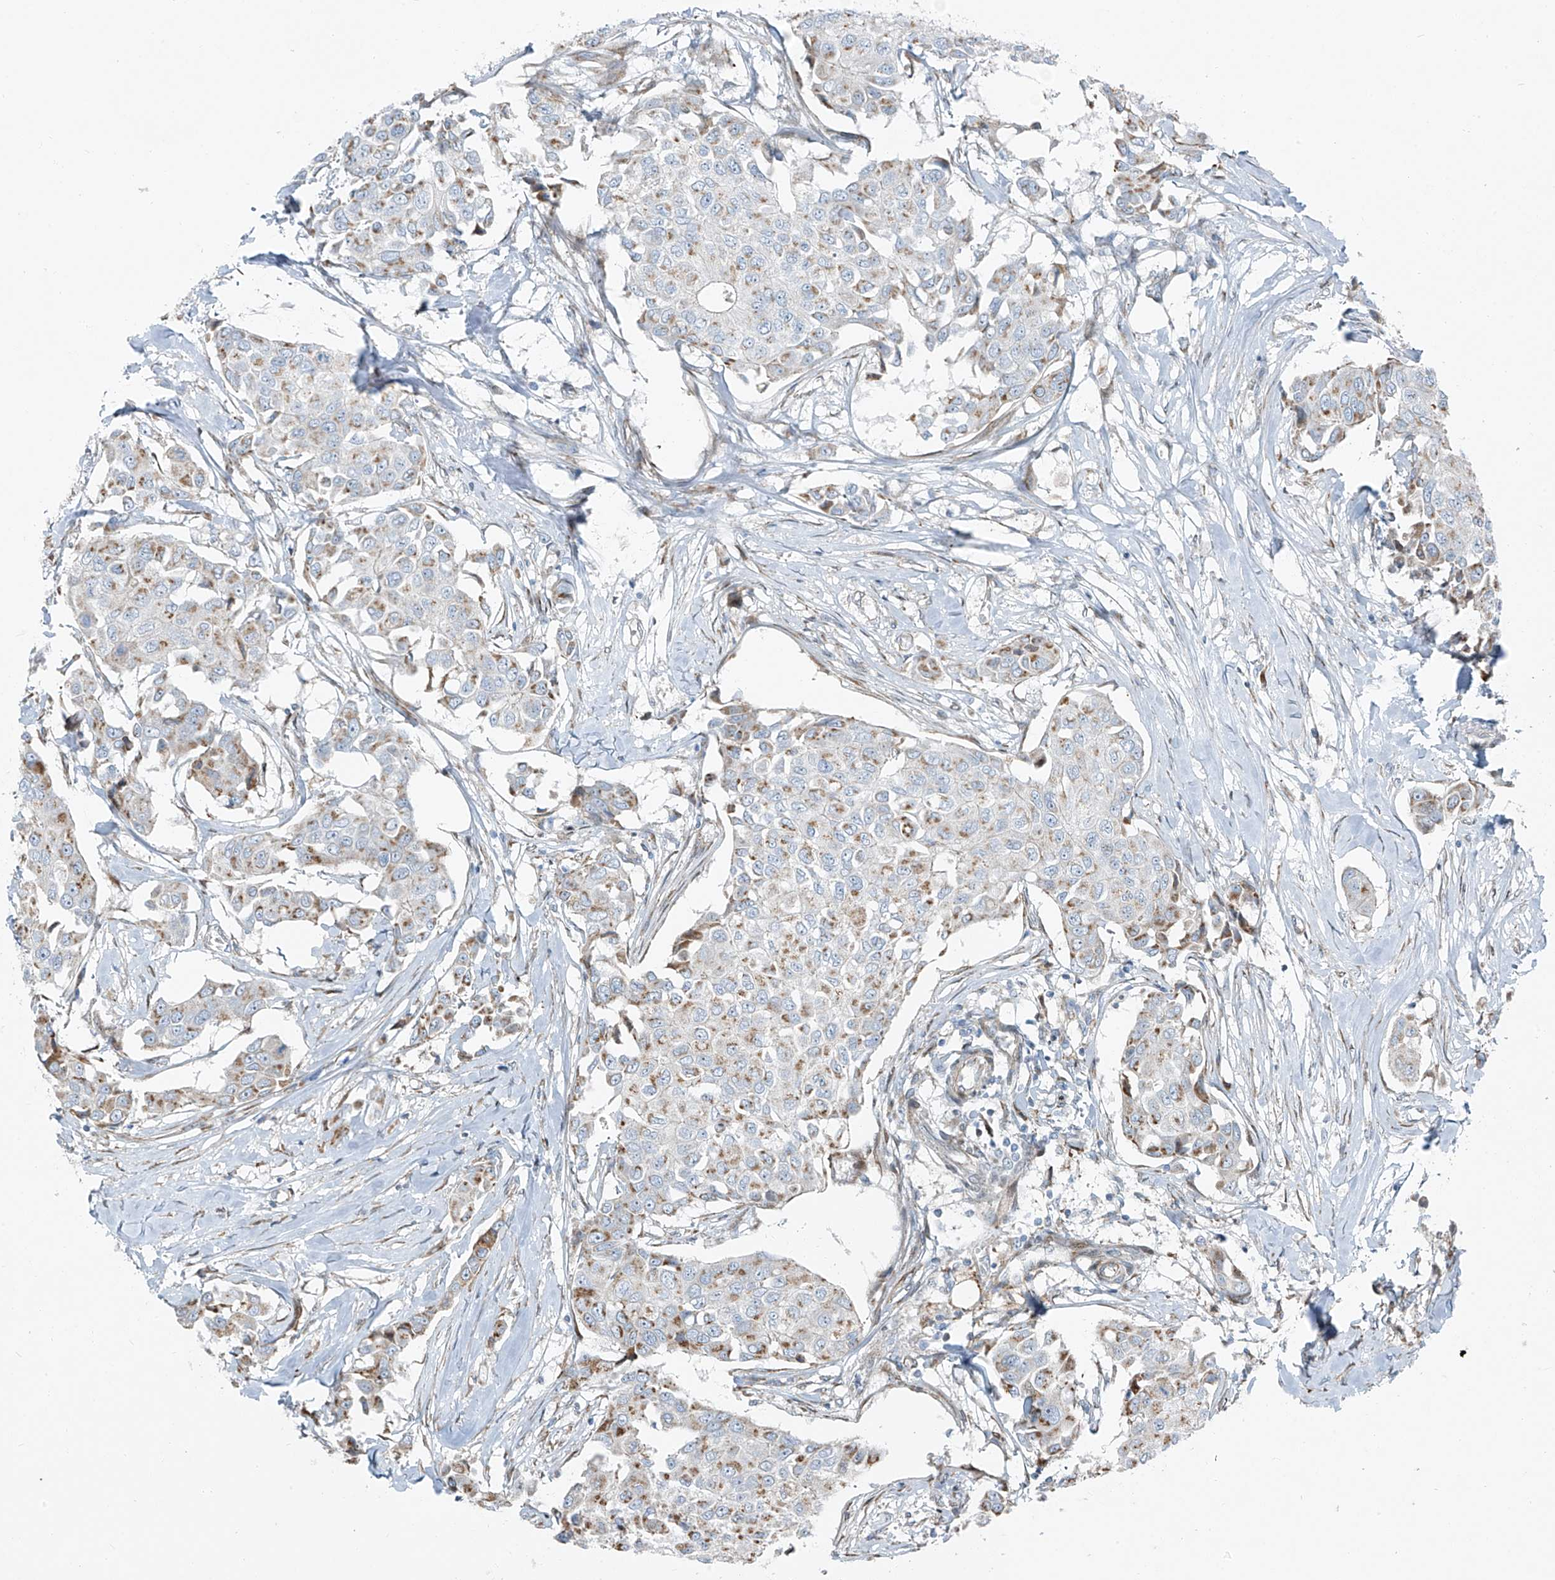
{"staining": {"intensity": "weak", "quantity": "25%-75%", "location": "cytoplasmic/membranous"}, "tissue": "breast cancer", "cell_type": "Tumor cells", "image_type": "cancer", "snomed": [{"axis": "morphology", "description": "Duct carcinoma"}, {"axis": "topography", "description": "Breast"}], "caption": "Intraductal carcinoma (breast) was stained to show a protein in brown. There is low levels of weak cytoplasmic/membranous staining in approximately 25%-75% of tumor cells.", "gene": "HIC2", "patient": {"sex": "female", "age": 80}}